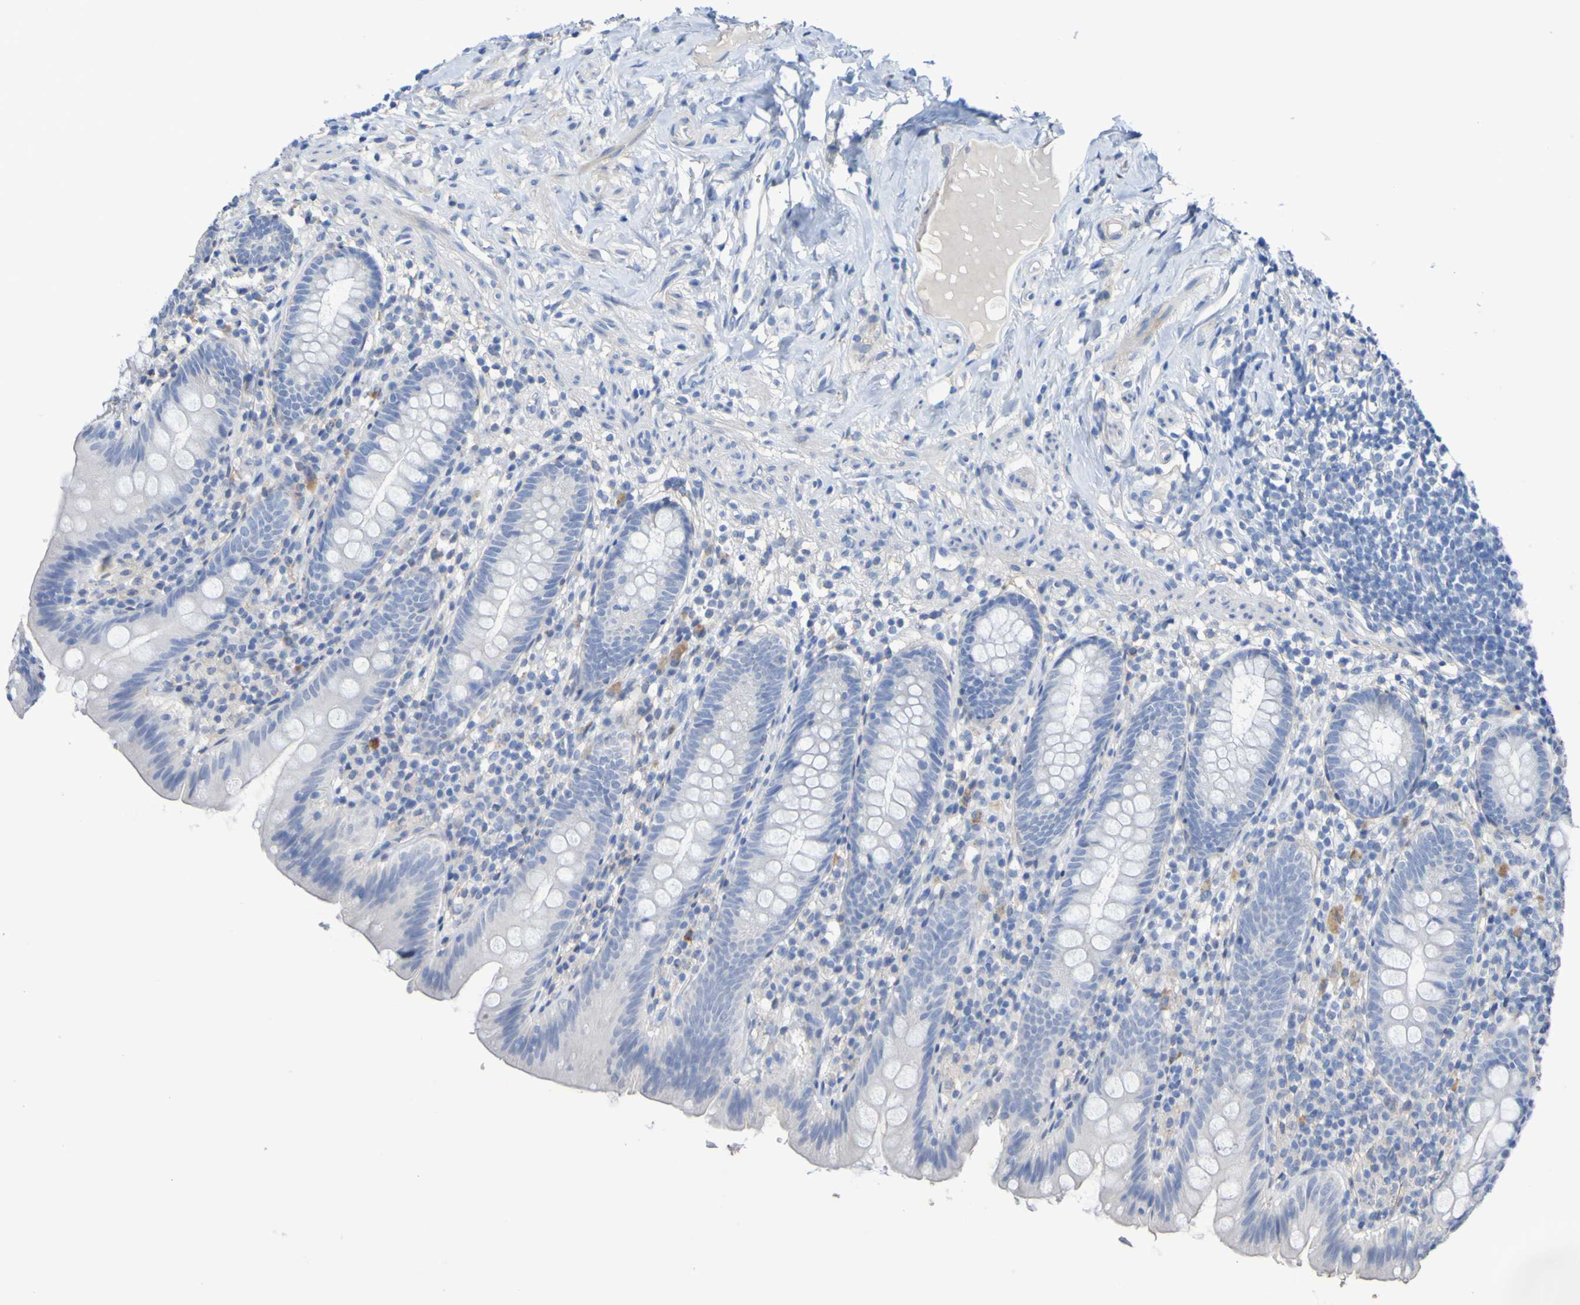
{"staining": {"intensity": "negative", "quantity": "none", "location": "none"}, "tissue": "appendix", "cell_type": "Glandular cells", "image_type": "normal", "snomed": [{"axis": "morphology", "description": "Normal tissue, NOS"}, {"axis": "topography", "description": "Appendix"}], "caption": "Photomicrograph shows no significant protein staining in glandular cells of benign appendix. (DAB immunohistochemistry (IHC) with hematoxylin counter stain).", "gene": "SGCB", "patient": {"sex": "male", "age": 52}}